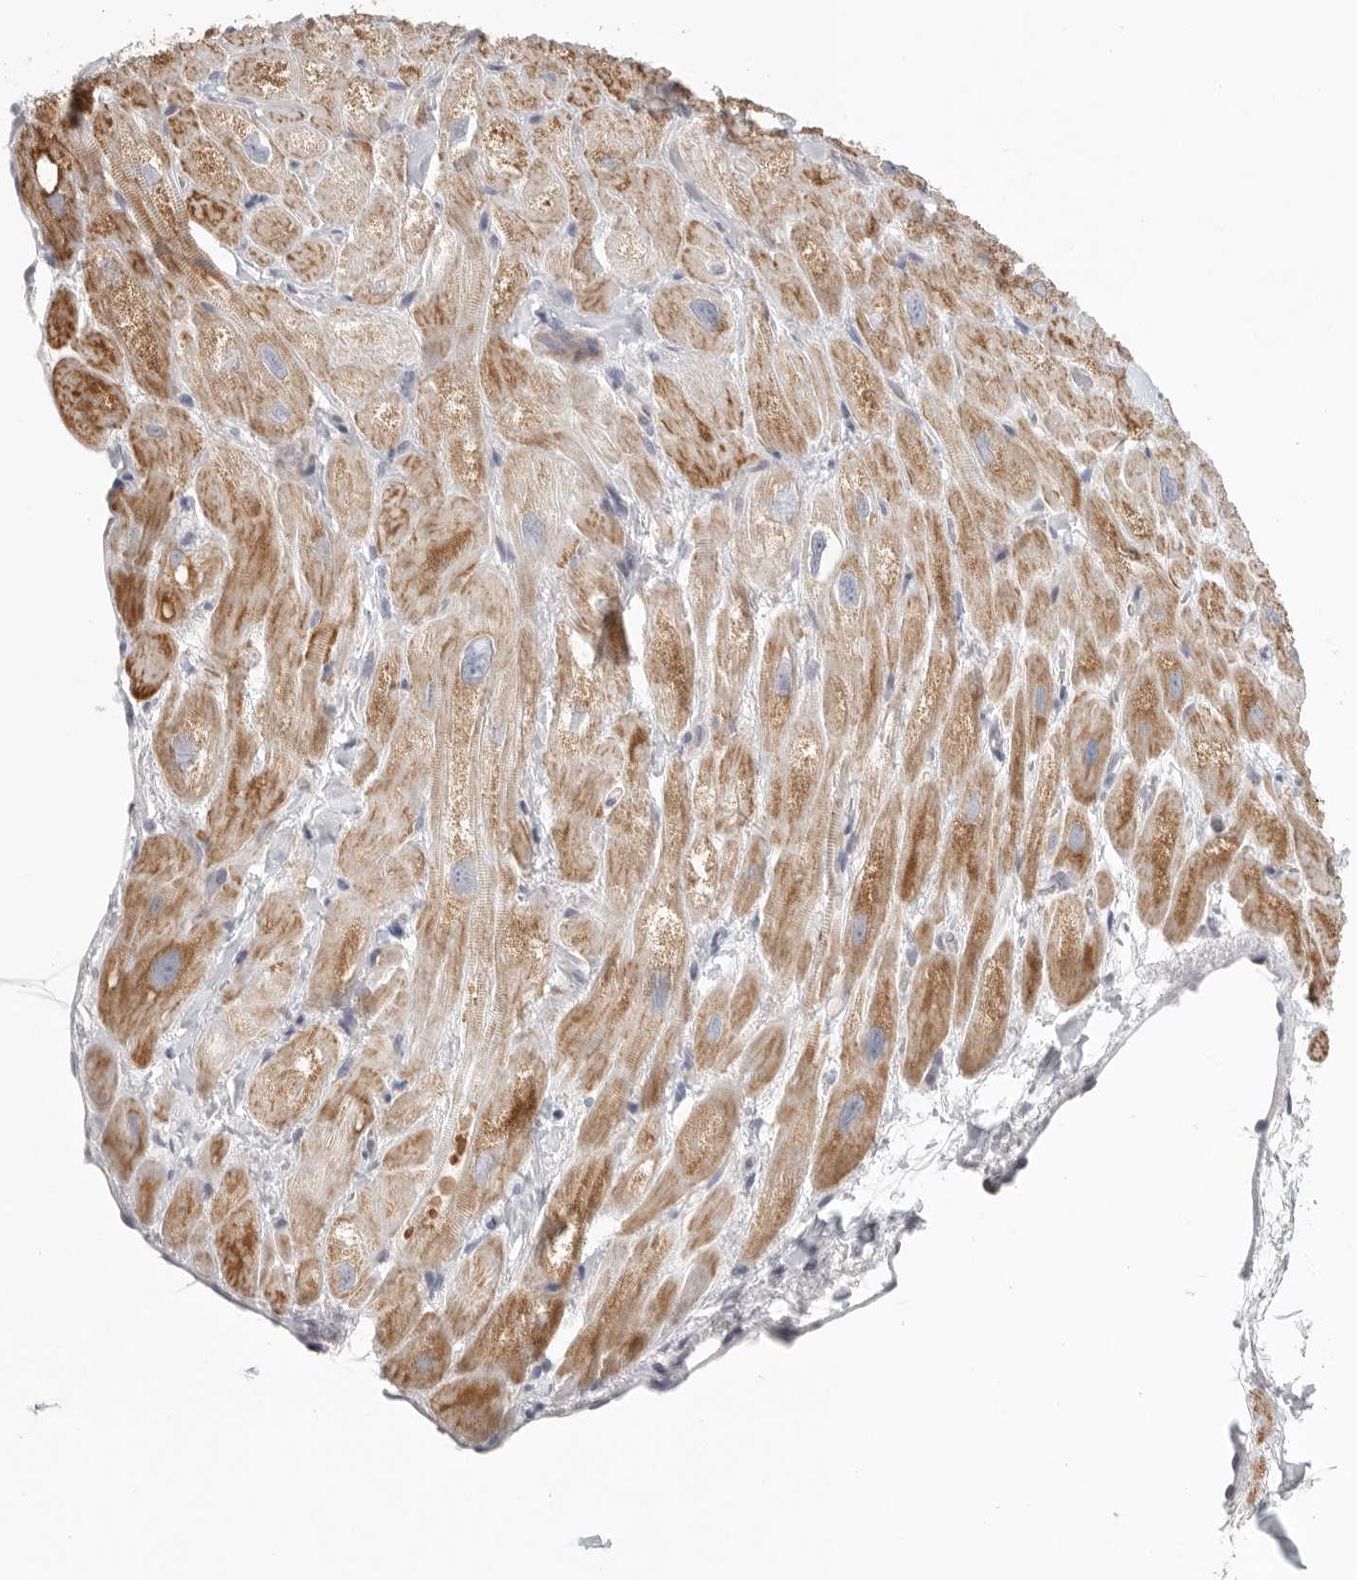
{"staining": {"intensity": "moderate", "quantity": "<25%", "location": "cytoplasmic/membranous"}, "tissue": "heart muscle", "cell_type": "Cardiomyocytes", "image_type": "normal", "snomed": [{"axis": "morphology", "description": "Normal tissue, NOS"}, {"axis": "topography", "description": "Heart"}], "caption": "Approximately <25% of cardiomyocytes in benign human heart muscle exhibit moderate cytoplasmic/membranous protein positivity as visualized by brown immunohistochemical staining.", "gene": "STAB2", "patient": {"sex": "male", "age": 49}}